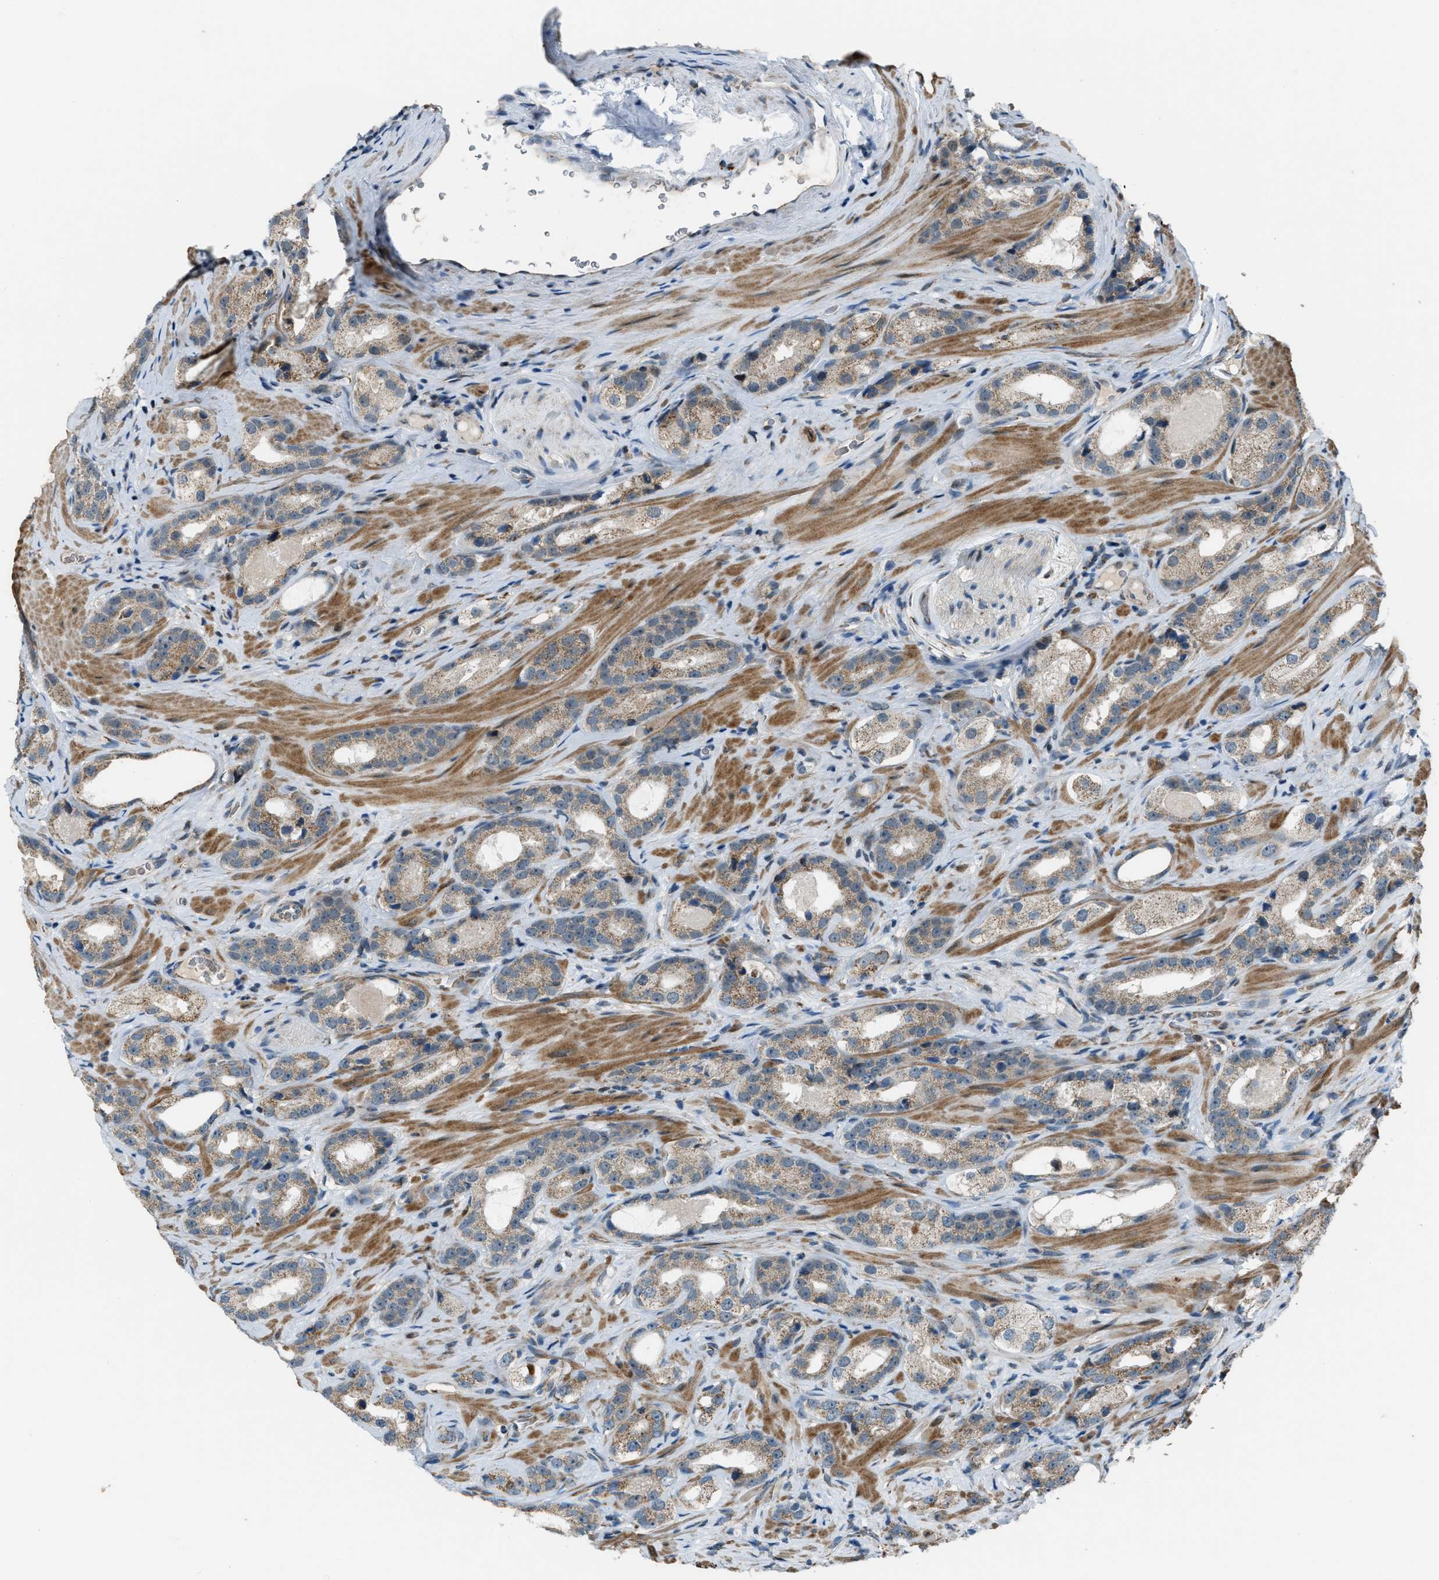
{"staining": {"intensity": "moderate", "quantity": "25%-75%", "location": "cytoplasmic/membranous"}, "tissue": "prostate cancer", "cell_type": "Tumor cells", "image_type": "cancer", "snomed": [{"axis": "morphology", "description": "Adenocarcinoma, High grade"}, {"axis": "topography", "description": "Prostate"}], "caption": "Immunohistochemical staining of prostate cancer exhibits medium levels of moderate cytoplasmic/membranous positivity in approximately 25%-75% of tumor cells. Immunohistochemistry (ihc) stains the protein of interest in brown and the nuclei are stained blue.", "gene": "CHN2", "patient": {"sex": "male", "age": 63}}